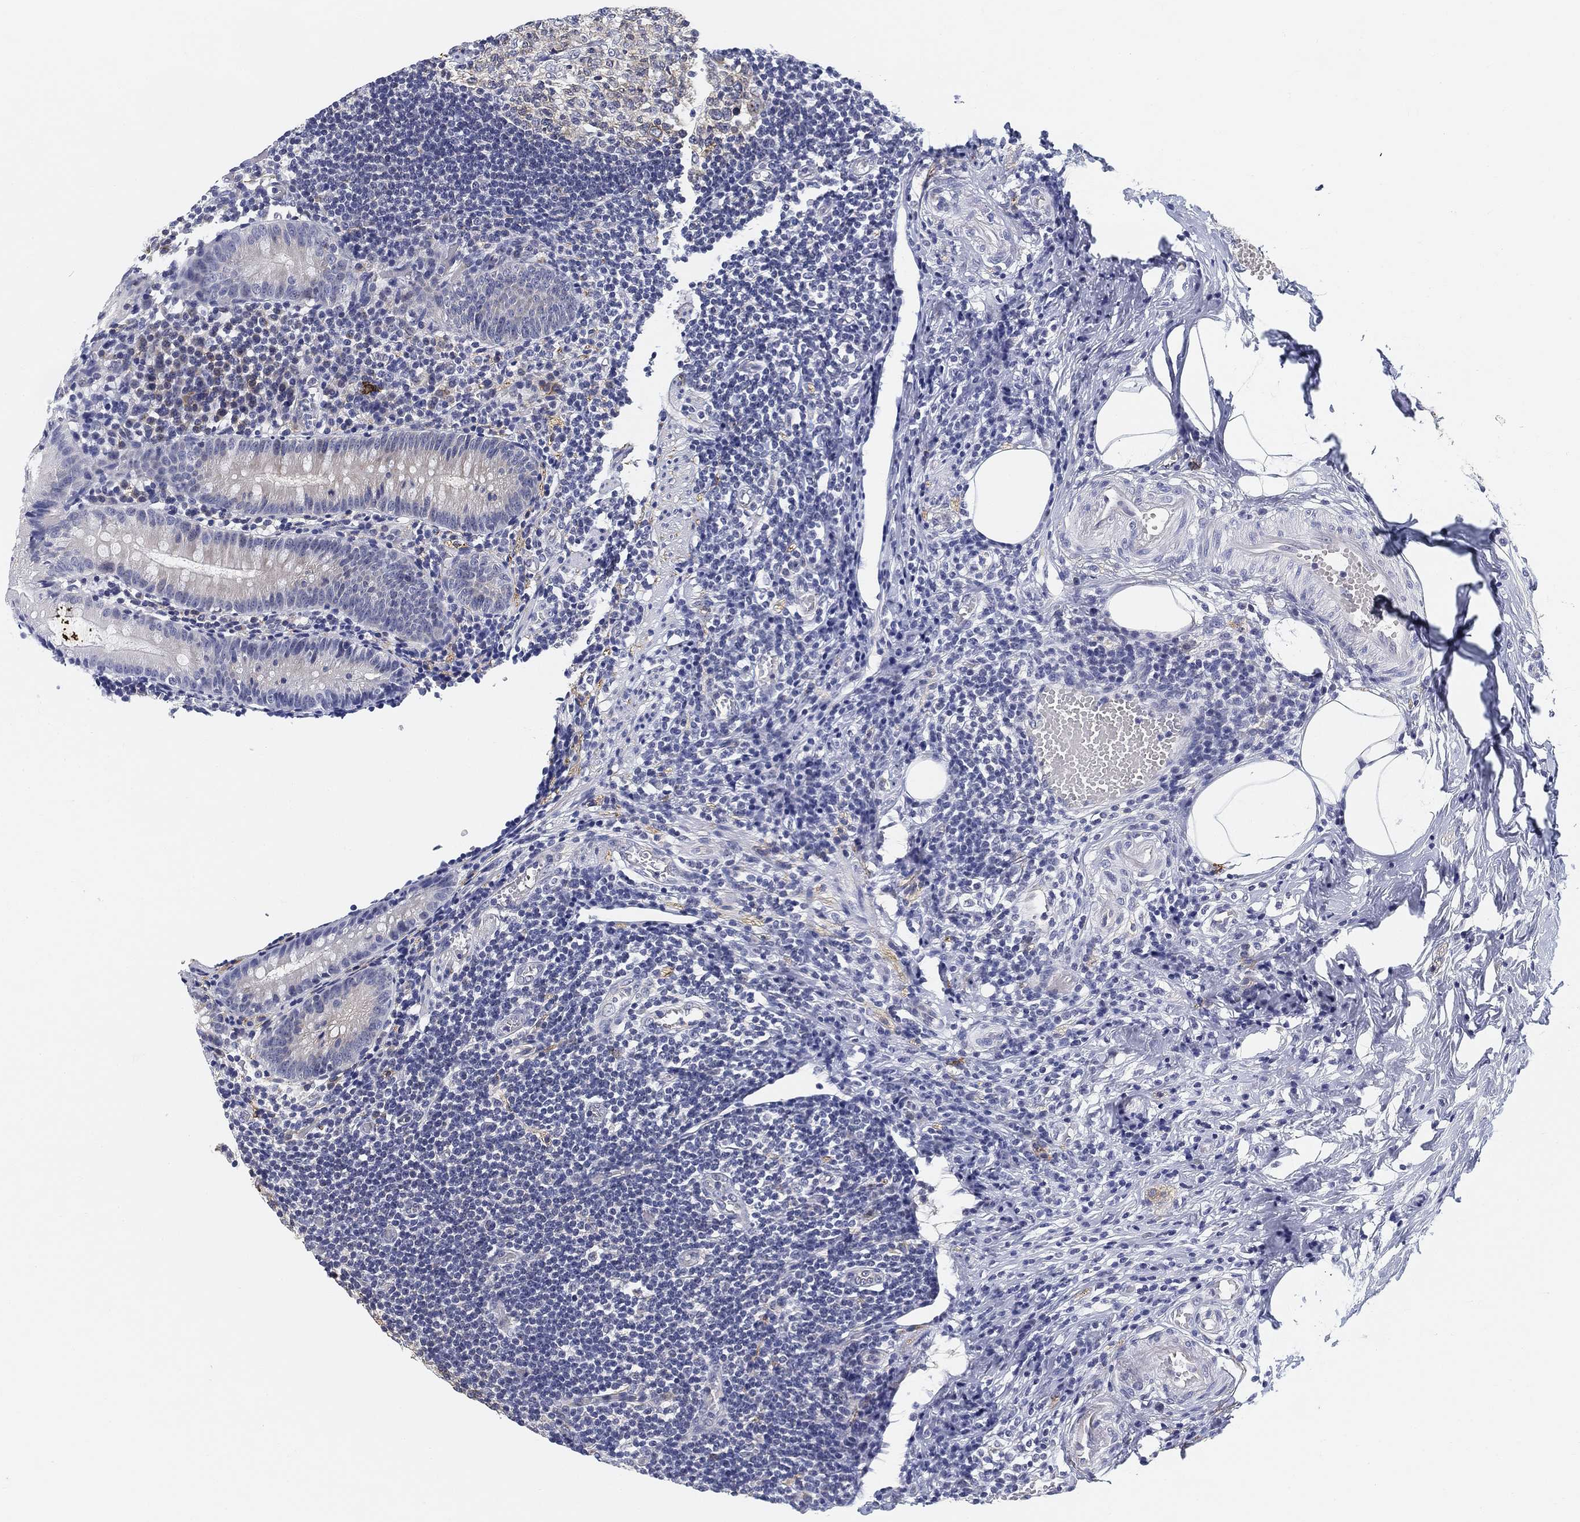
{"staining": {"intensity": "negative", "quantity": "none", "location": "none"}, "tissue": "appendix", "cell_type": "Glandular cells", "image_type": "normal", "snomed": [{"axis": "morphology", "description": "Normal tissue, NOS"}, {"axis": "topography", "description": "Appendix"}], "caption": "This micrograph is of benign appendix stained with IHC to label a protein in brown with the nuclei are counter-stained blue. There is no staining in glandular cells.", "gene": "SLC2A5", "patient": {"sex": "female", "age": 40}}